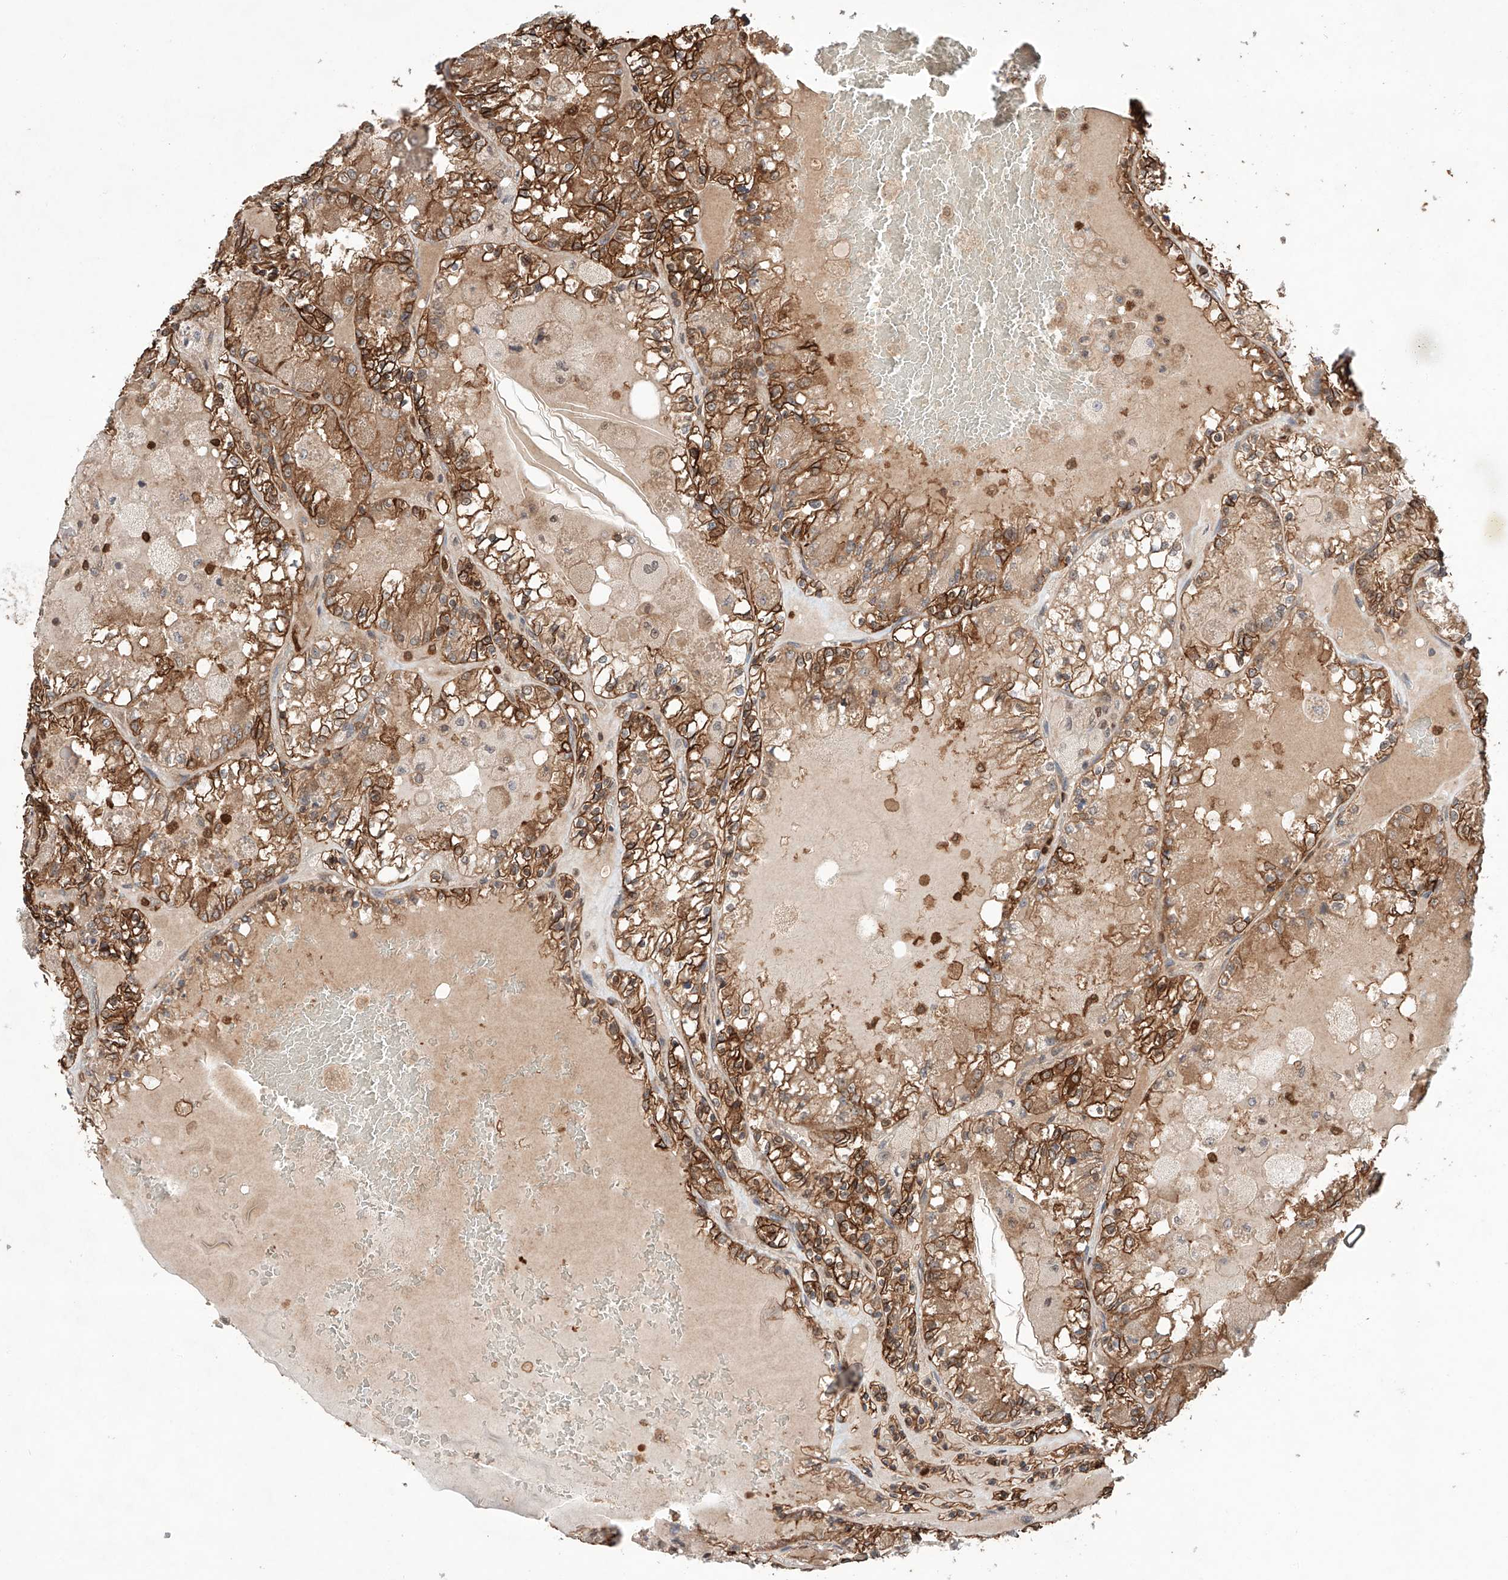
{"staining": {"intensity": "strong", "quantity": ">75%", "location": "cytoplasmic/membranous"}, "tissue": "renal cancer", "cell_type": "Tumor cells", "image_type": "cancer", "snomed": [{"axis": "morphology", "description": "Adenocarcinoma, NOS"}, {"axis": "topography", "description": "Kidney"}], "caption": "Immunohistochemical staining of human renal cancer (adenocarcinoma) displays strong cytoplasmic/membranous protein staining in about >75% of tumor cells. The staining was performed using DAB (3,3'-diaminobenzidine) to visualize the protein expression in brown, while the nuclei were stained in blue with hematoxylin (Magnification: 20x).", "gene": "IGSF22", "patient": {"sex": "female", "age": 56}}